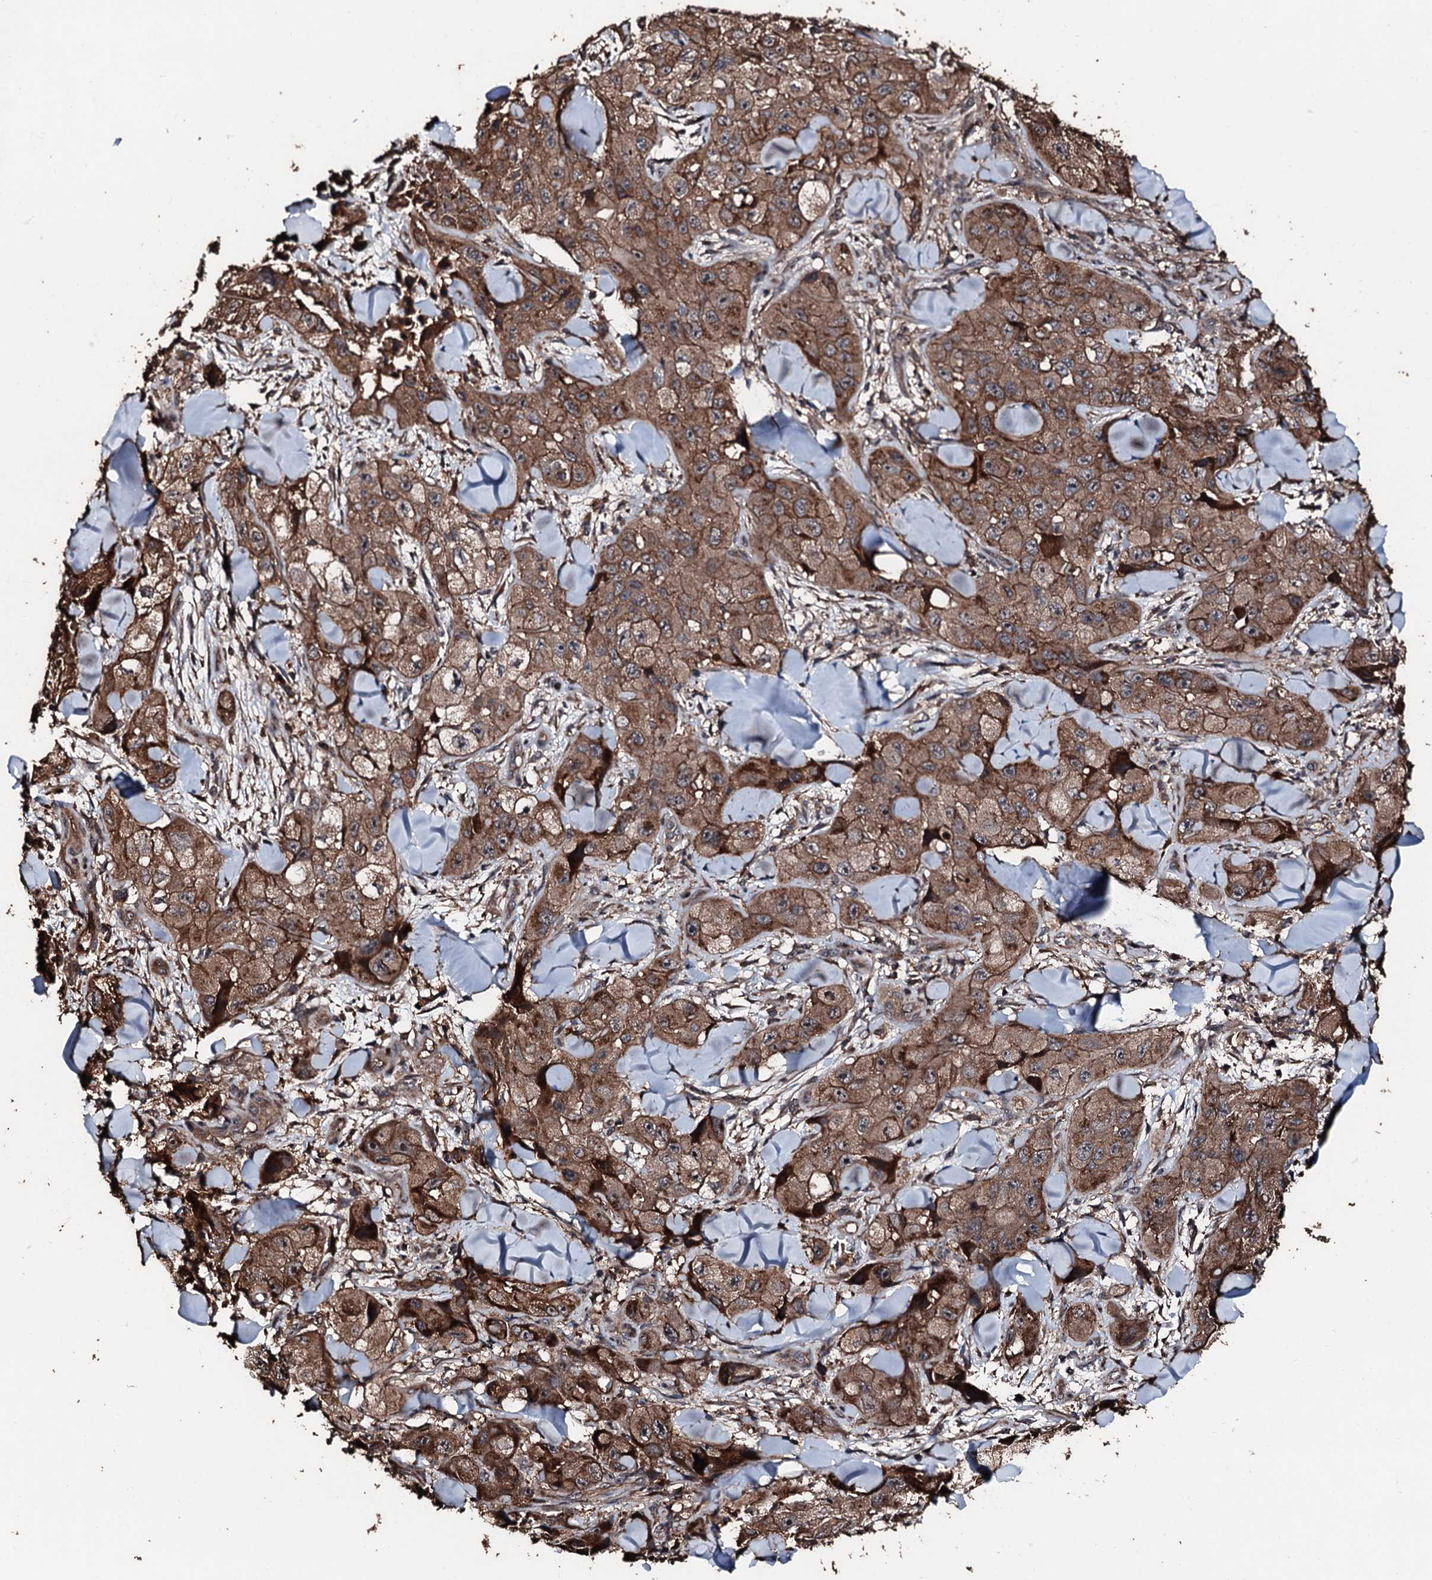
{"staining": {"intensity": "moderate", "quantity": ">75%", "location": "cytoplasmic/membranous"}, "tissue": "skin cancer", "cell_type": "Tumor cells", "image_type": "cancer", "snomed": [{"axis": "morphology", "description": "Squamous cell carcinoma, NOS"}, {"axis": "topography", "description": "Skin"}, {"axis": "topography", "description": "Subcutis"}], "caption": "High-power microscopy captured an immunohistochemistry photomicrograph of skin cancer, revealing moderate cytoplasmic/membranous positivity in about >75% of tumor cells.", "gene": "KIF18A", "patient": {"sex": "male", "age": 73}}